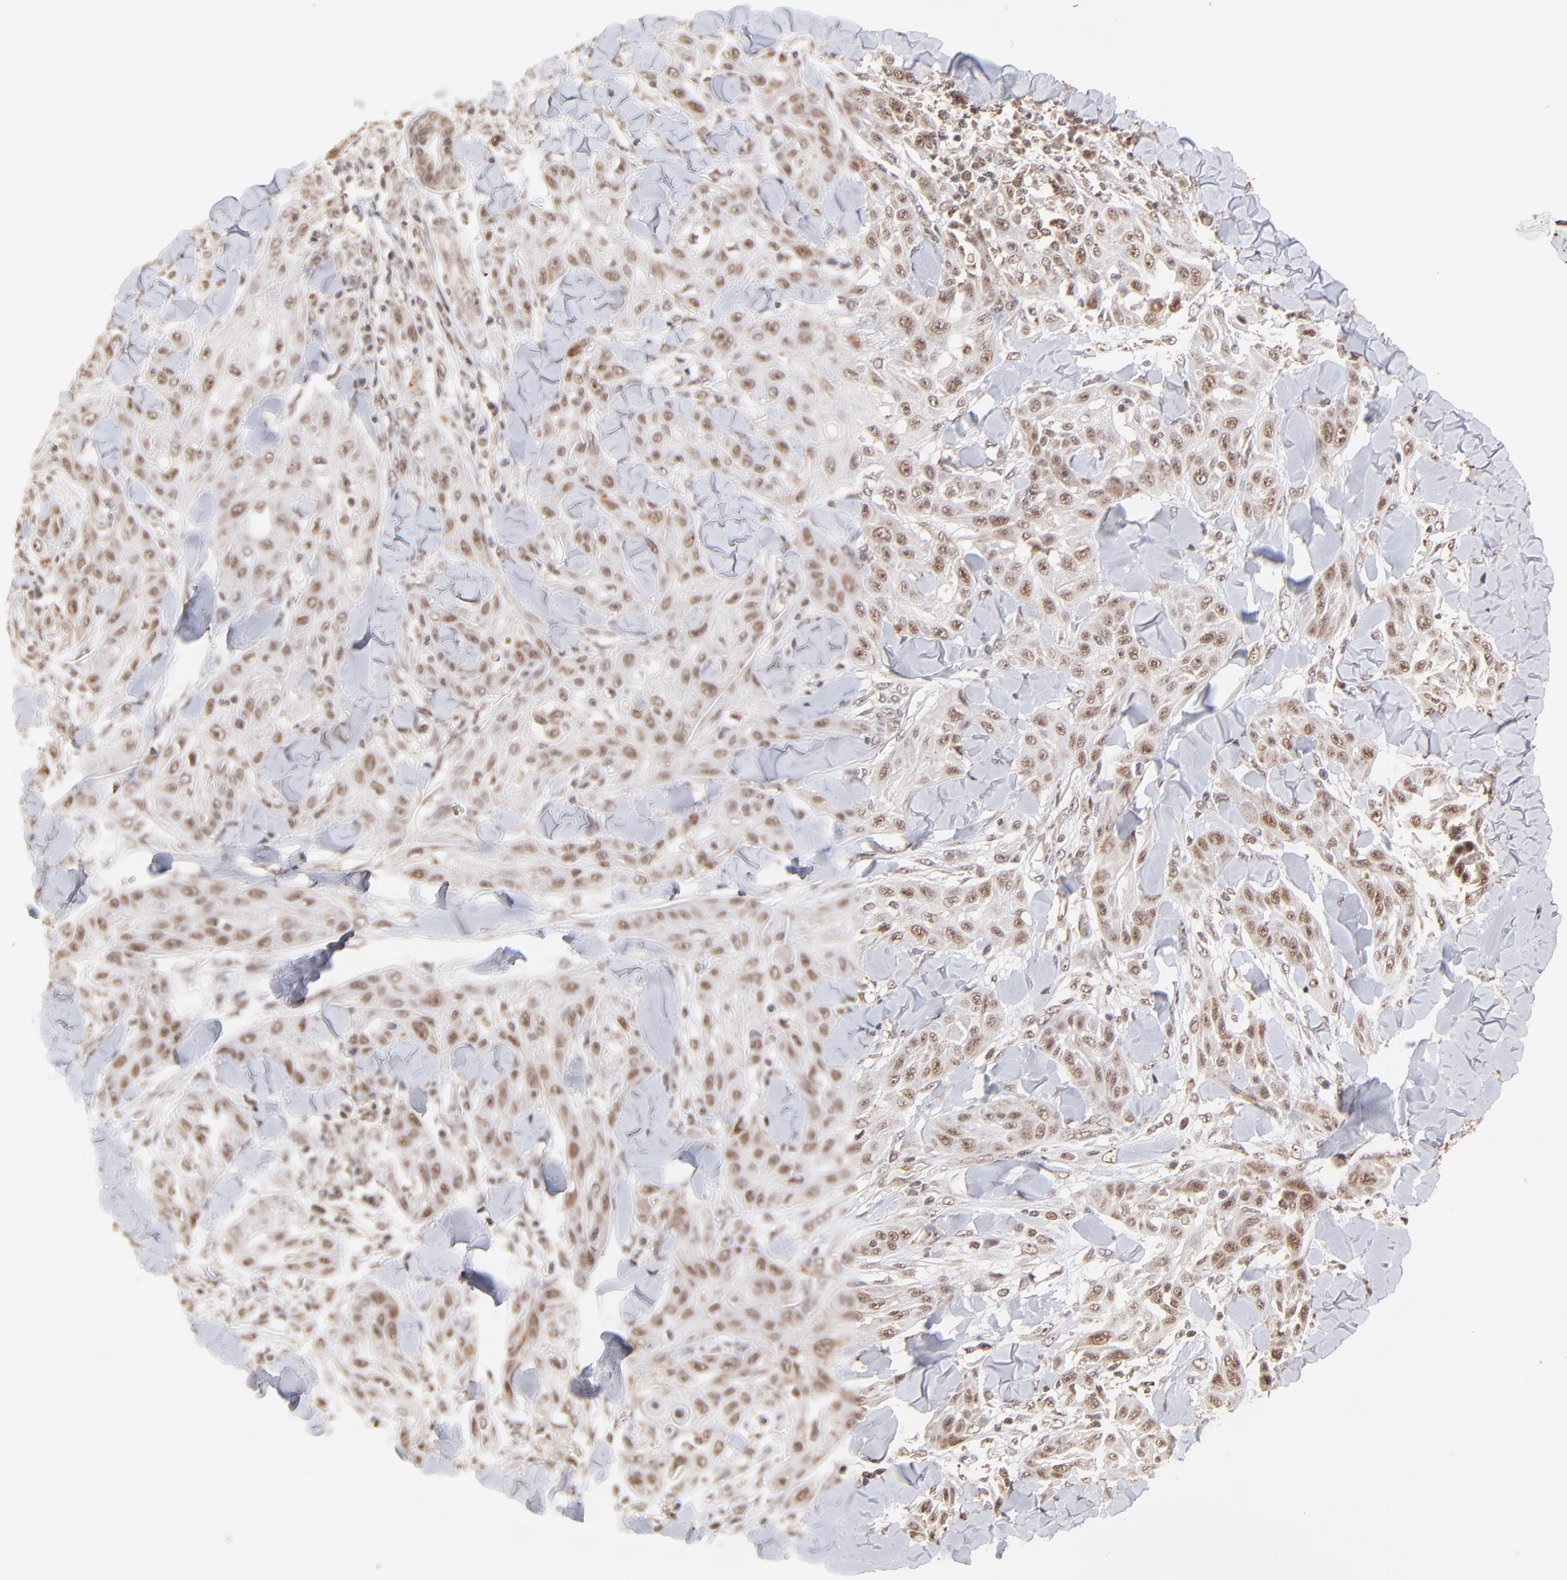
{"staining": {"intensity": "moderate", "quantity": ">75%", "location": "nuclear"}, "tissue": "skin cancer", "cell_type": "Tumor cells", "image_type": "cancer", "snomed": [{"axis": "morphology", "description": "Squamous cell carcinoma, NOS"}, {"axis": "topography", "description": "Skin"}], "caption": "Skin cancer (squamous cell carcinoma) stained with immunohistochemistry (IHC) shows moderate nuclear staining in about >75% of tumor cells. Using DAB (brown) and hematoxylin (blue) stains, captured at high magnification using brightfield microscopy.", "gene": "MED15", "patient": {"sex": "male", "age": 24}}